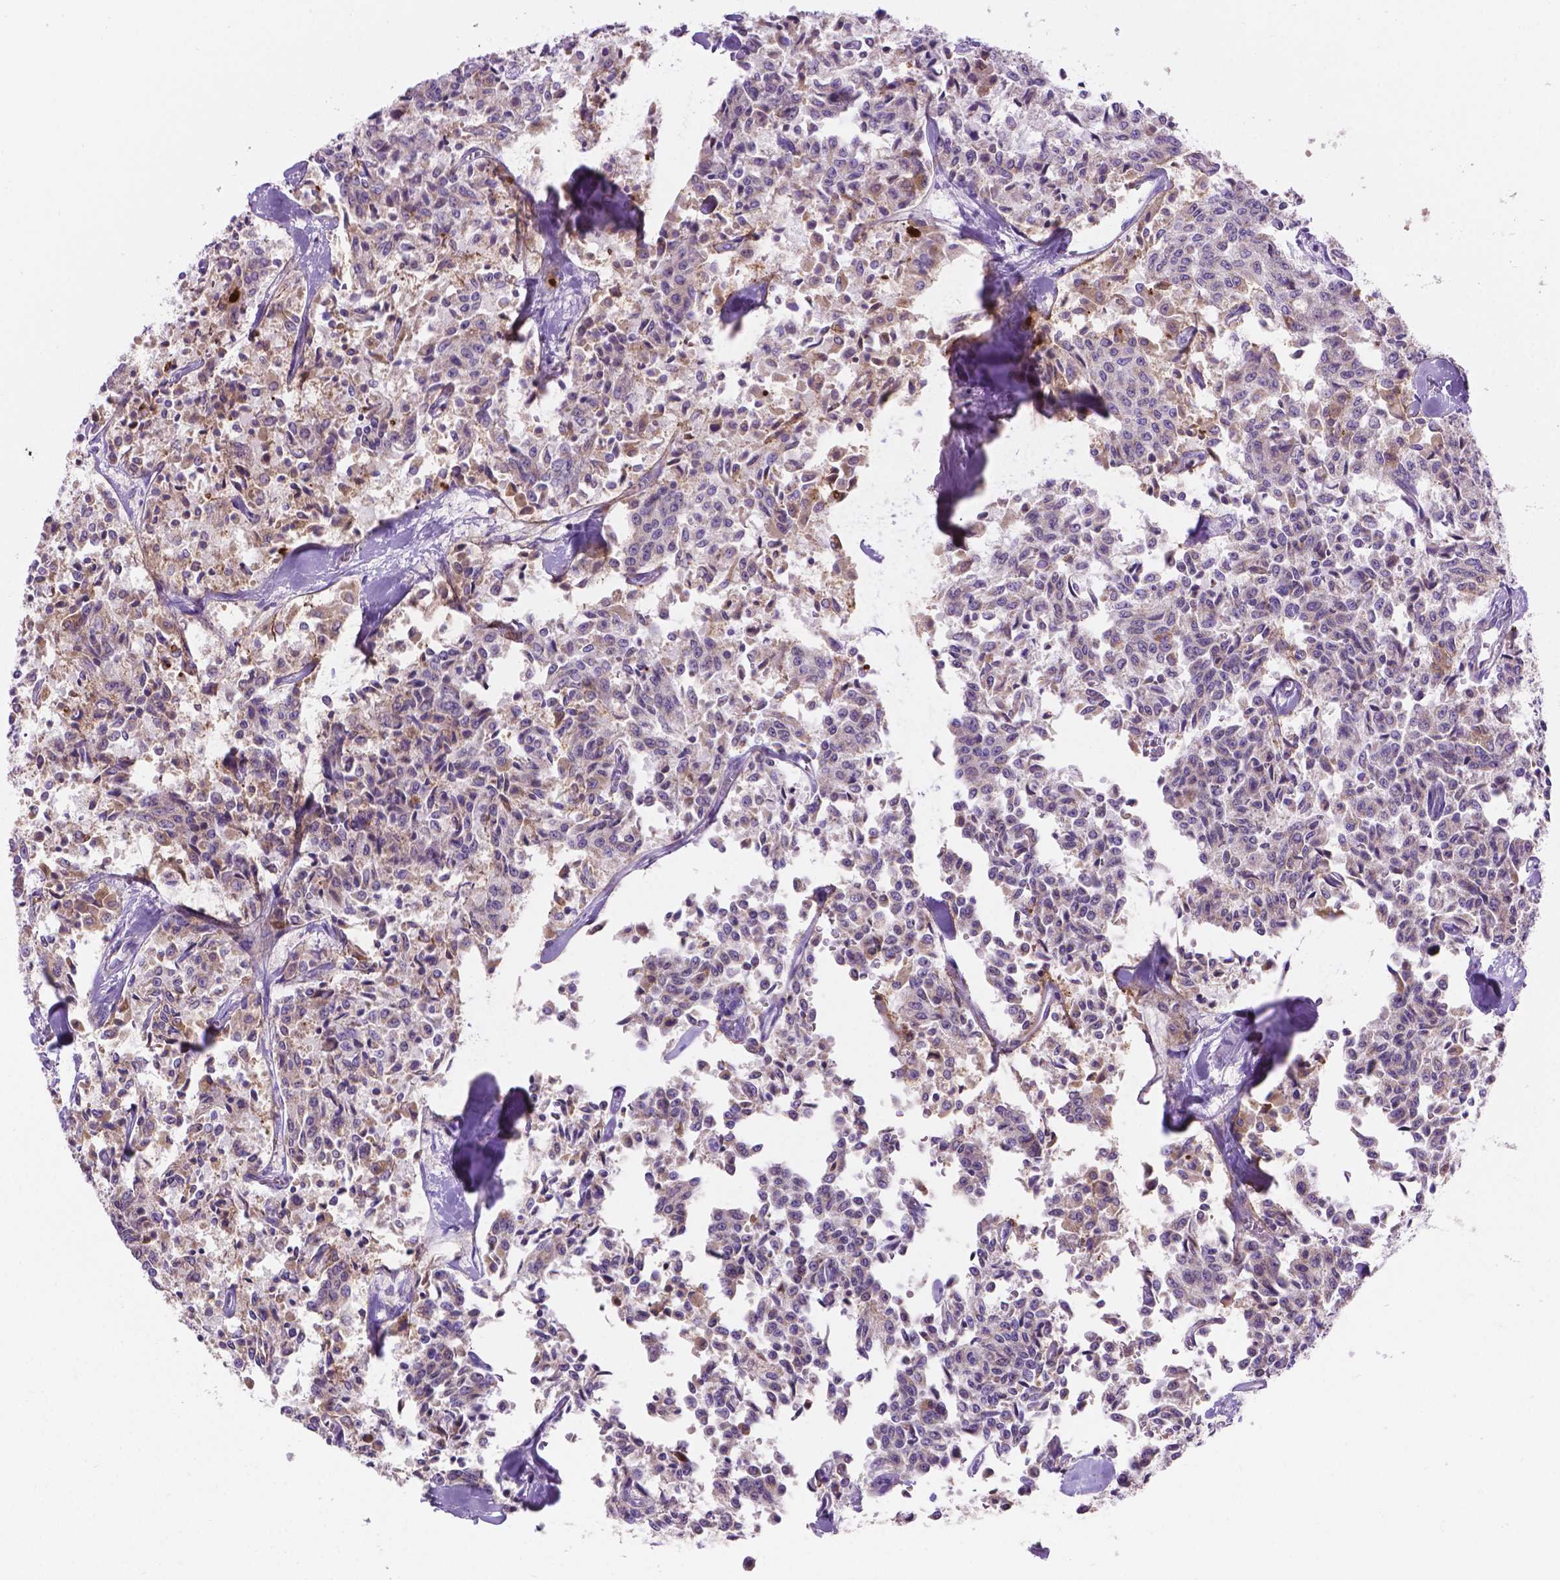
{"staining": {"intensity": "negative", "quantity": "none", "location": "none"}, "tissue": "carcinoid", "cell_type": "Tumor cells", "image_type": "cancer", "snomed": [{"axis": "morphology", "description": "Carcinoid, malignant, NOS"}, {"axis": "topography", "description": "Lung"}], "caption": "Immunohistochemistry (IHC) photomicrograph of neoplastic tissue: human carcinoid stained with DAB reveals no significant protein positivity in tumor cells.", "gene": "CSPG5", "patient": {"sex": "male", "age": 71}}